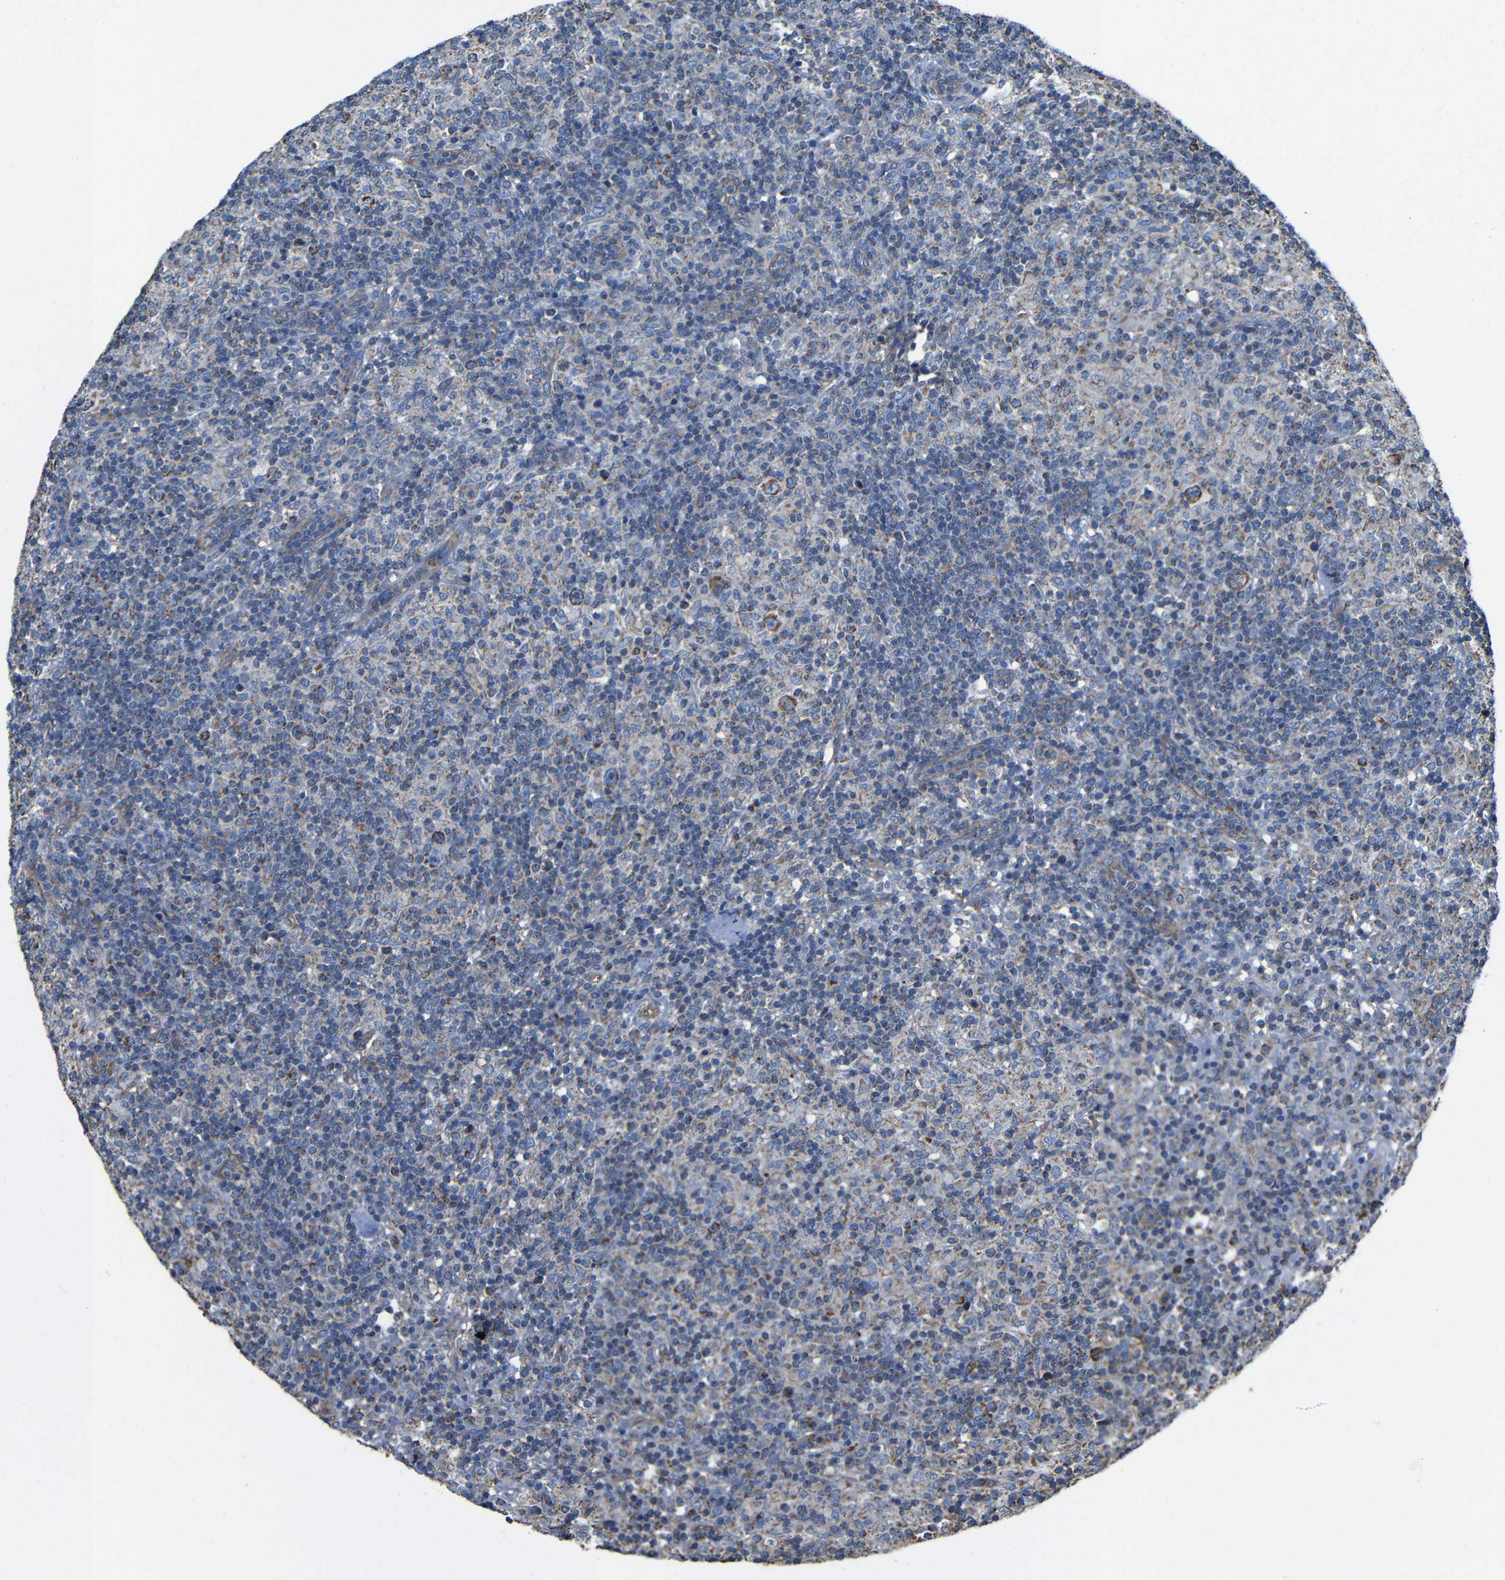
{"staining": {"intensity": "moderate", "quantity": ">75%", "location": "cytoplasmic/membranous"}, "tissue": "lymphoma", "cell_type": "Tumor cells", "image_type": "cancer", "snomed": [{"axis": "morphology", "description": "Hodgkin's disease, NOS"}, {"axis": "topography", "description": "Lymph node"}], "caption": "A medium amount of moderate cytoplasmic/membranous expression is appreciated in about >75% of tumor cells in lymphoma tissue. The staining is performed using DAB (3,3'-diaminobenzidine) brown chromogen to label protein expression. The nuclei are counter-stained blue using hematoxylin.", "gene": "INTS6L", "patient": {"sex": "male", "age": 70}}